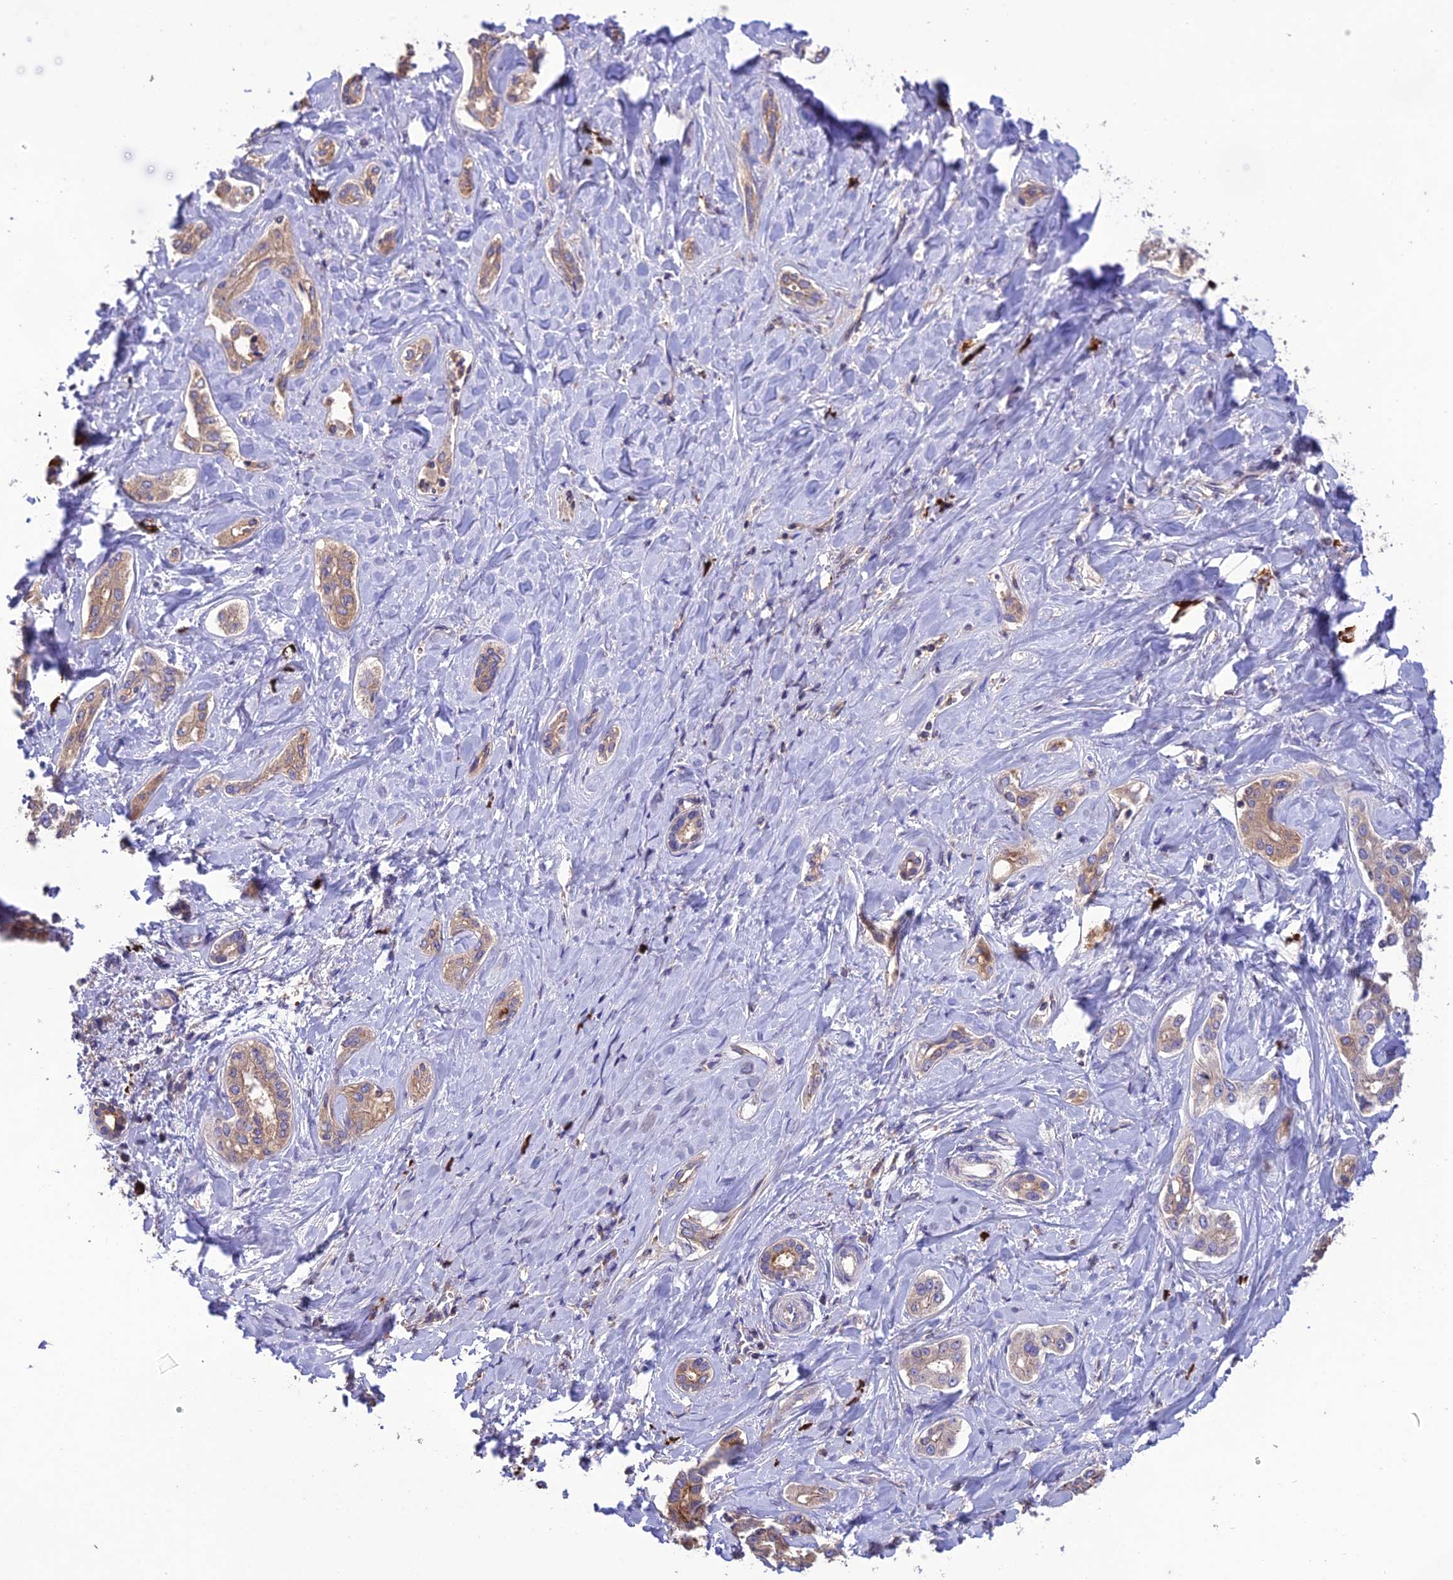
{"staining": {"intensity": "weak", "quantity": ">75%", "location": "cytoplasmic/membranous"}, "tissue": "liver cancer", "cell_type": "Tumor cells", "image_type": "cancer", "snomed": [{"axis": "morphology", "description": "Cholangiocarcinoma"}, {"axis": "topography", "description": "Liver"}], "caption": "Liver cancer stained with a protein marker exhibits weak staining in tumor cells.", "gene": "MIOS", "patient": {"sex": "female", "age": 77}}